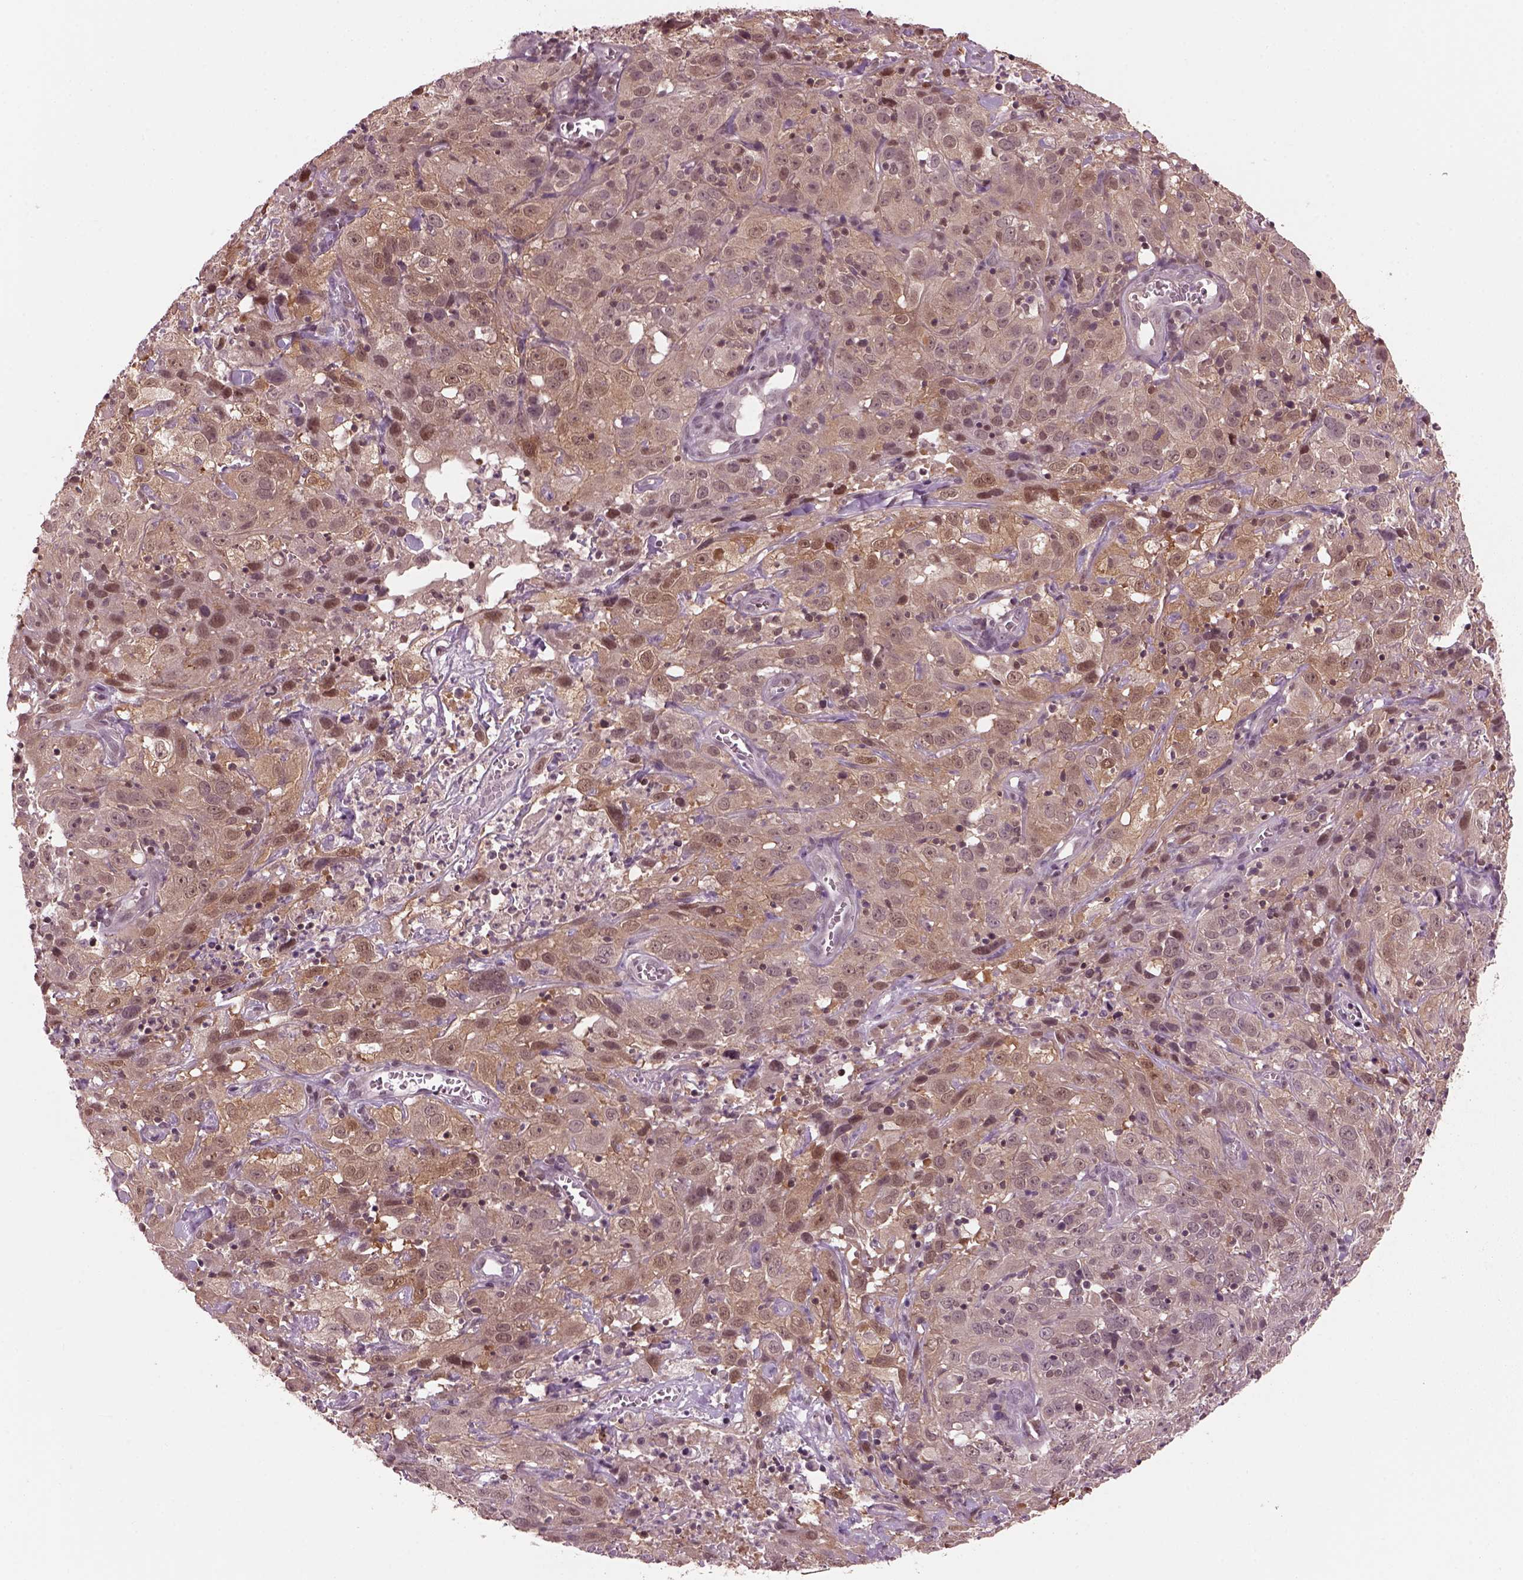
{"staining": {"intensity": "moderate", "quantity": ">75%", "location": "cytoplasmic/membranous,nuclear"}, "tissue": "cervical cancer", "cell_type": "Tumor cells", "image_type": "cancer", "snomed": [{"axis": "morphology", "description": "Squamous cell carcinoma, NOS"}, {"axis": "topography", "description": "Cervix"}], "caption": "Cervical cancer (squamous cell carcinoma) stained with a protein marker exhibits moderate staining in tumor cells.", "gene": "SRI", "patient": {"sex": "female", "age": 32}}